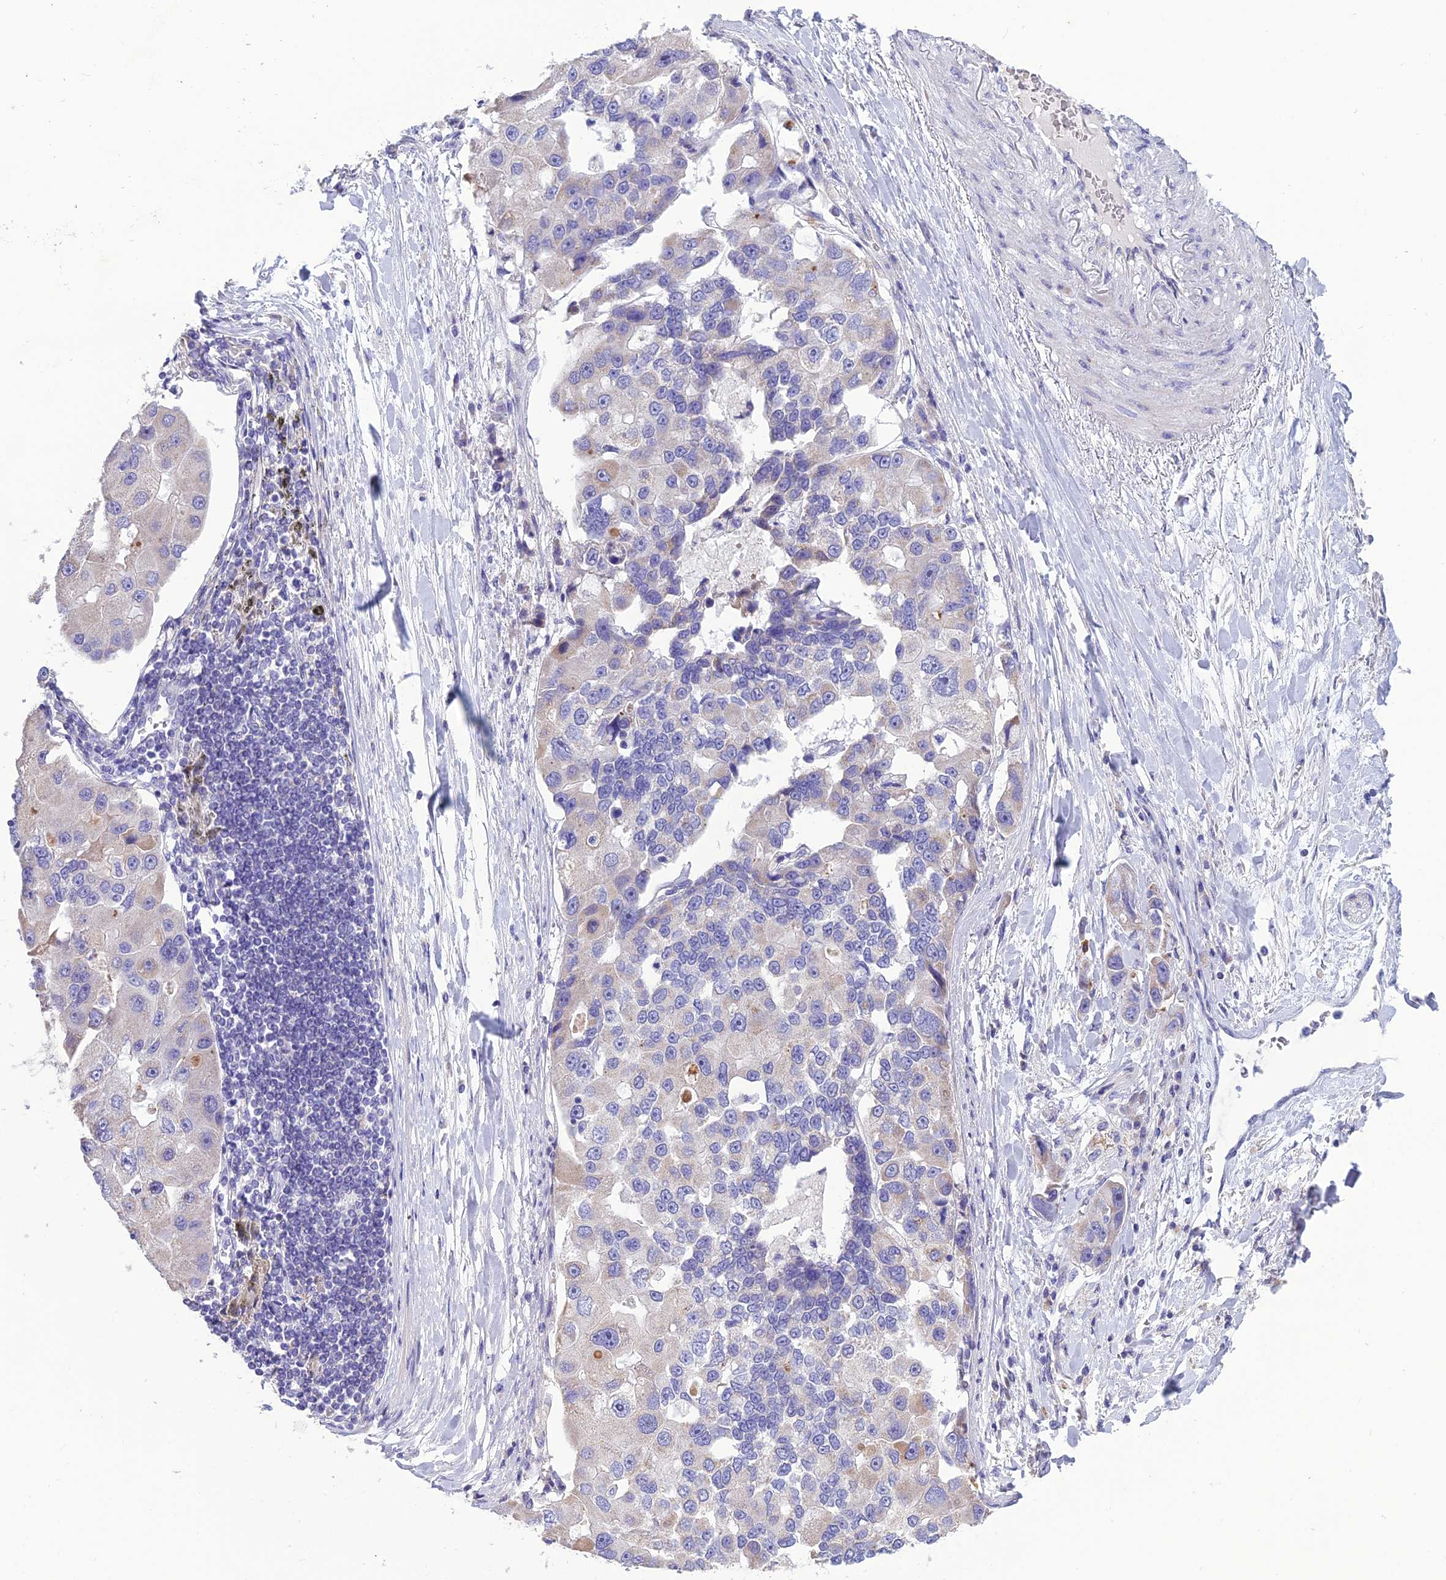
{"staining": {"intensity": "weak", "quantity": "<25%", "location": "cytoplasmic/membranous"}, "tissue": "lung cancer", "cell_type": "Tumor cells", "image_type": "cancer", "snomed": [{"axis": "morphology", "description": "Adenocarcinoma, NOS"}, {"axis": "topography", "description": "Lung"}], "caption": "High power microscopy photomicrograph of an IHC histopathology image of lung cancer, revealing no significant staining in tumor cells.", "gene": "BHMT2", "patient": {"sex": "female", "age": 54}}